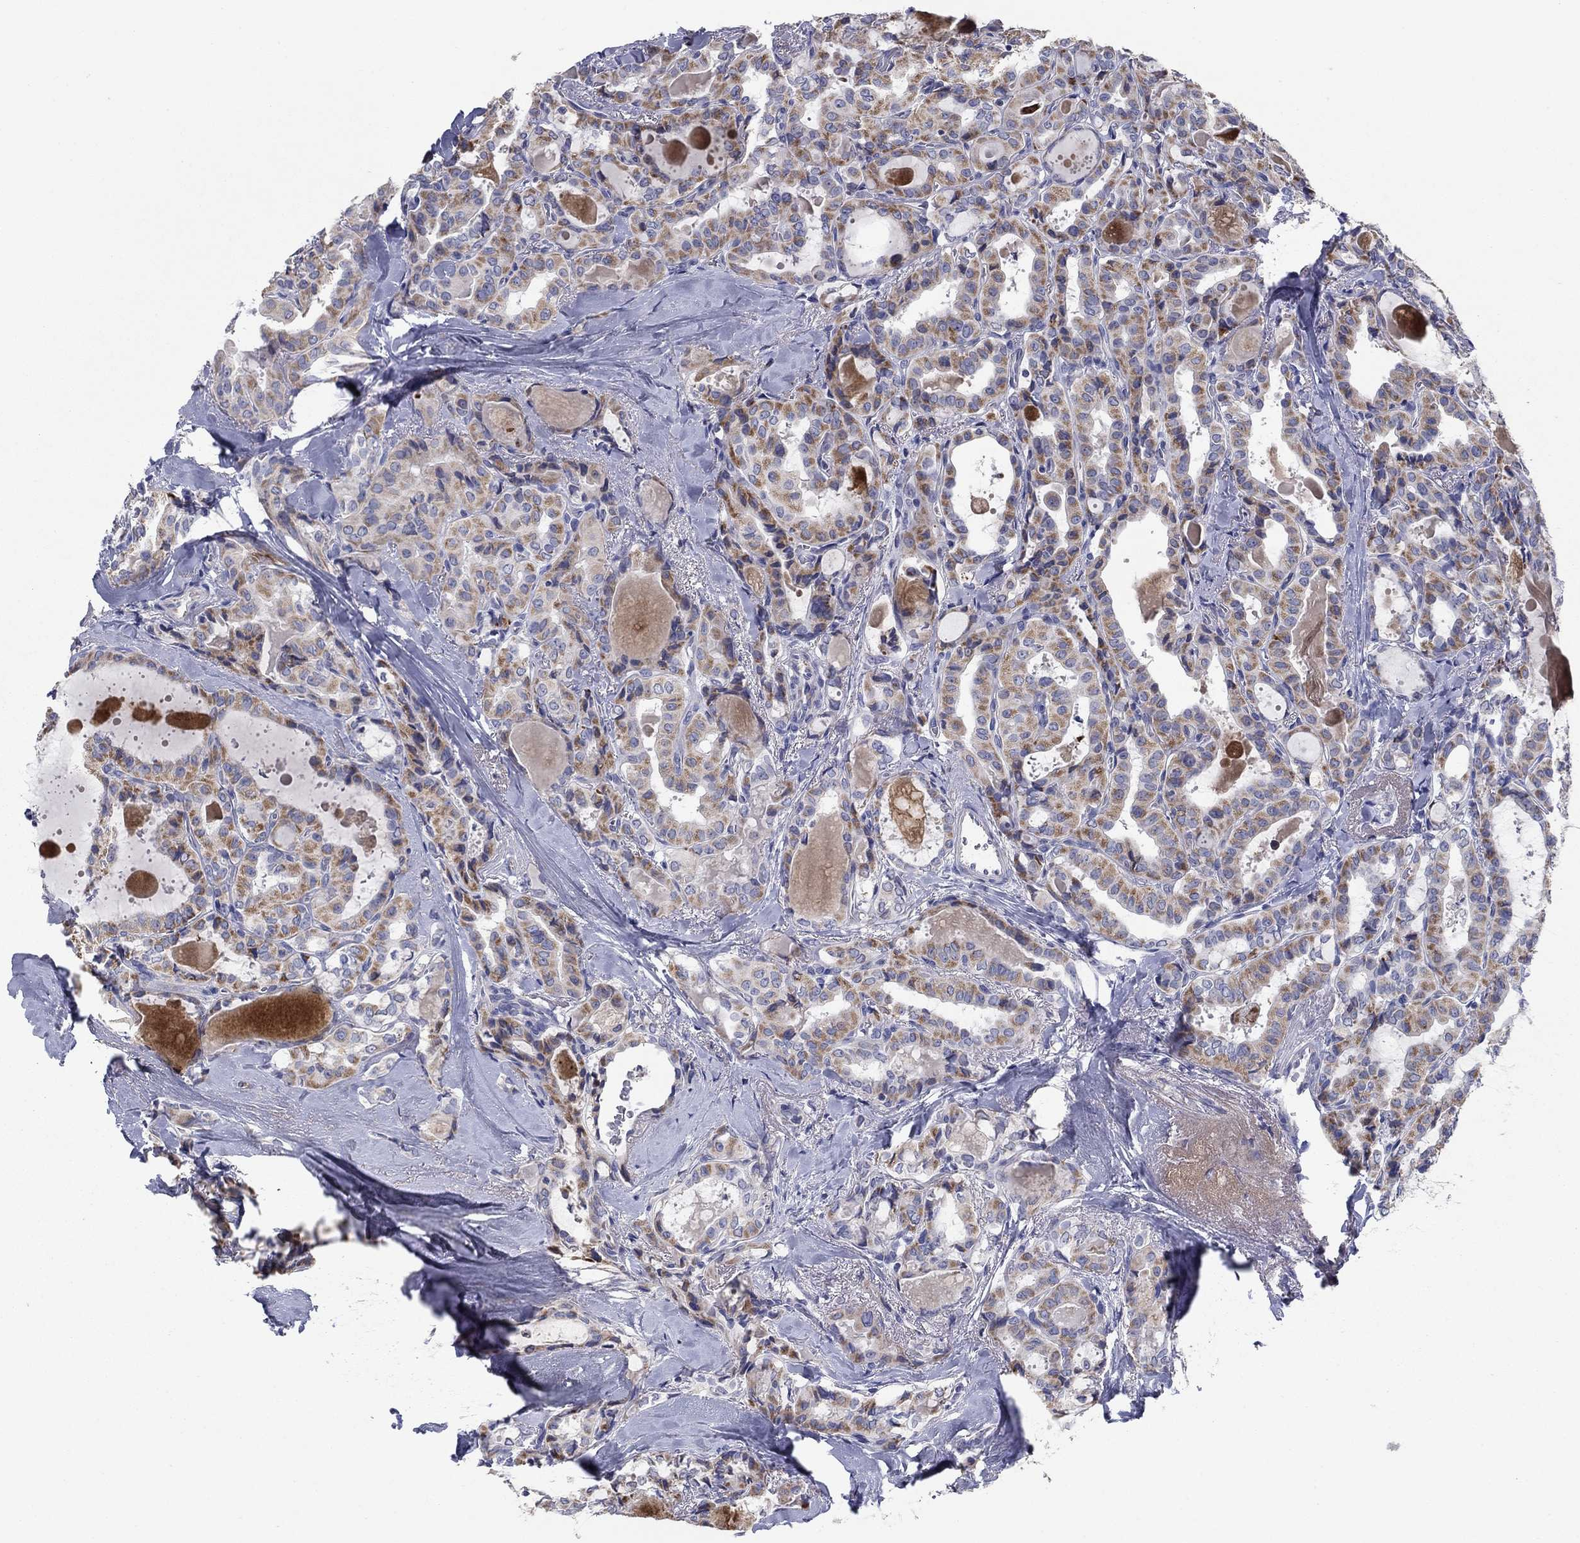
{"staining": {"intensity": "moderate", "quantity": ">75%", "location": "cytoplasmic/membranous"}, "tissue": "thyroid cancer", "cell_type": "Tumor cells", "image_type": "cancer", "snomed": [{"axis": "morphology", "description": "Papillary adenocarcinoma, NOS"}, {"axis": "topography", "description": "Thyroid gland"}], "caption": "A medium amount of moderate cytoplasmic/membranous positivity is identified in approximately >75% of tumor cells in papillary adenocarcinoma (thyroid) tissue.", "gene": "PTGDS", "patient": {"sex": "female", "age": 41}}